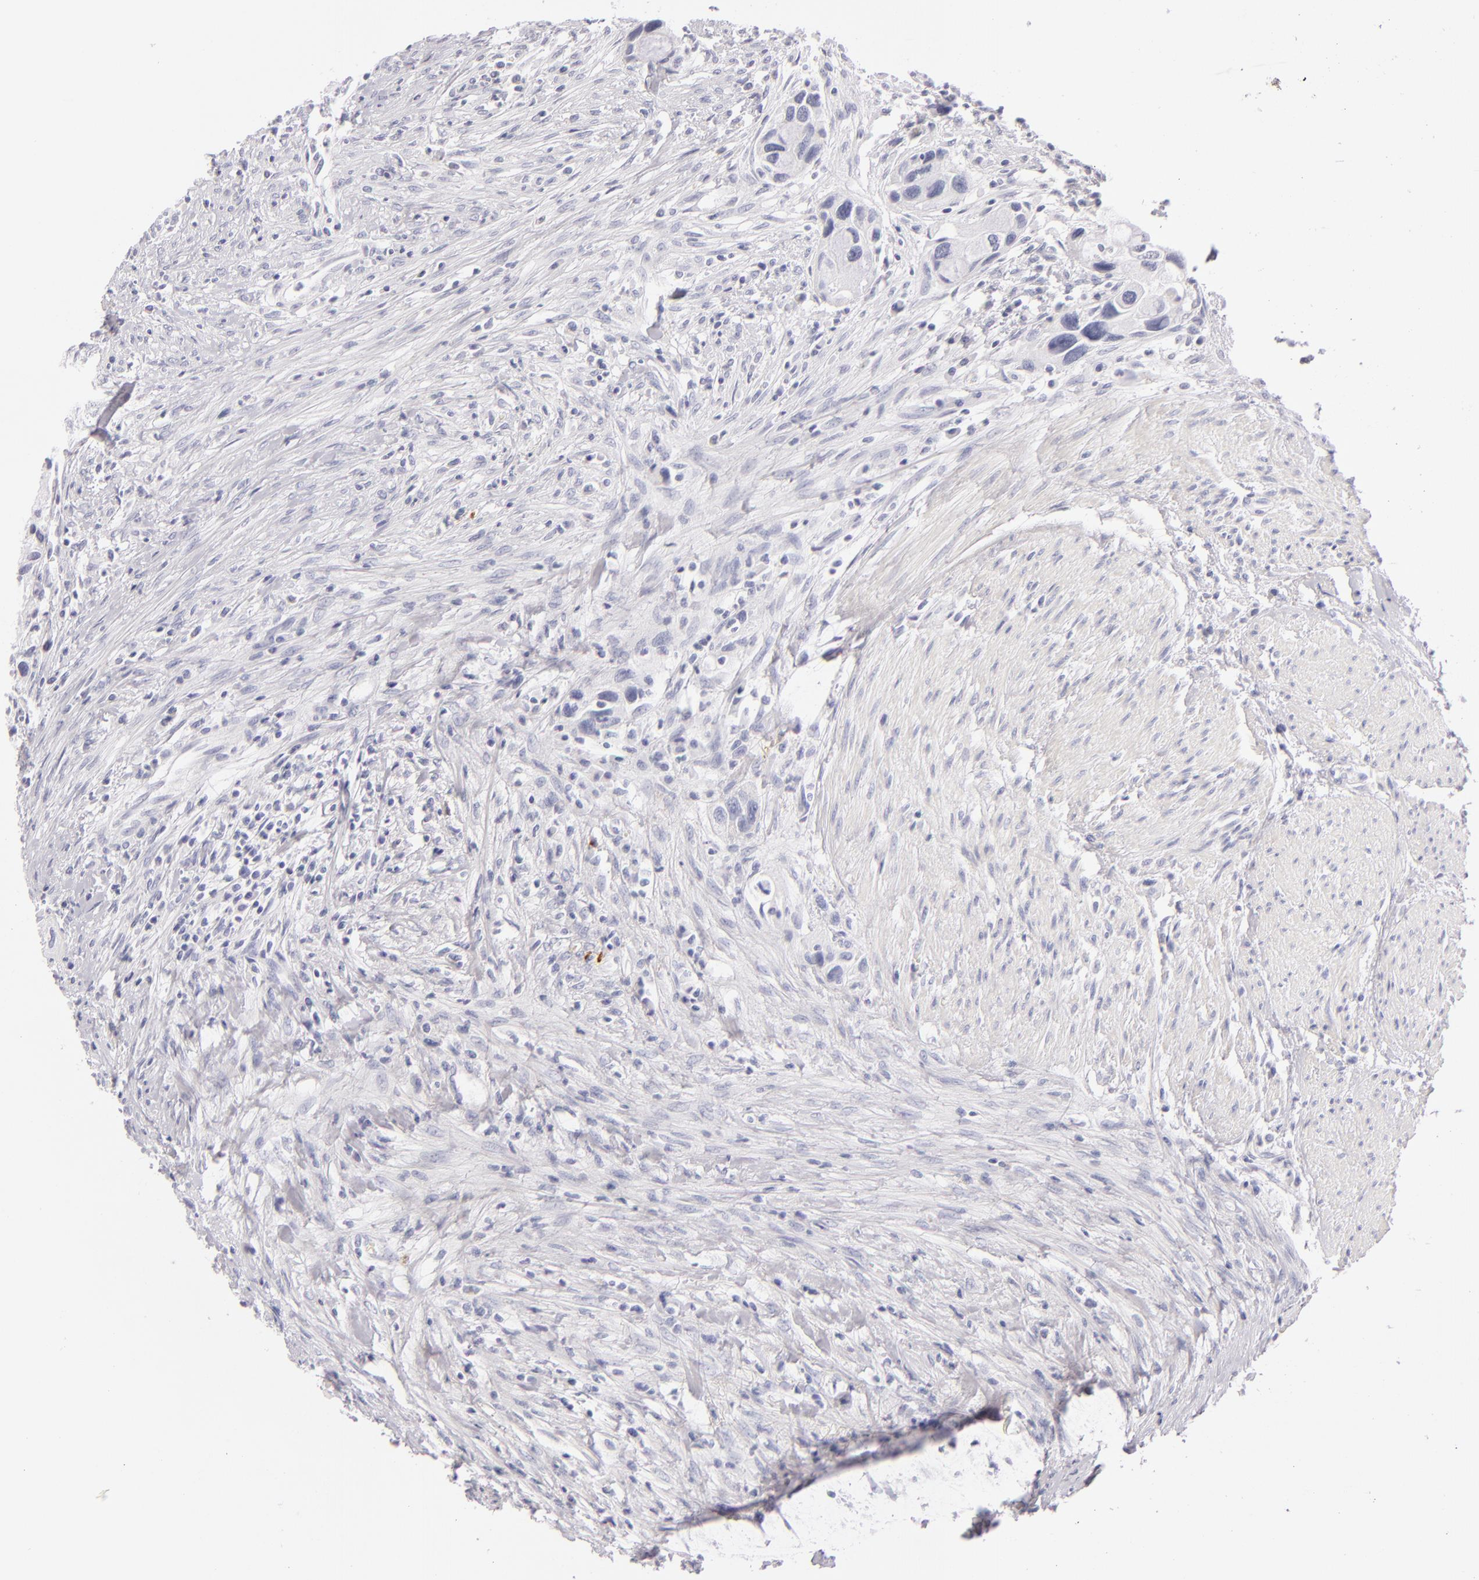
{"staining": {"intensity": "negative", "quantity": "none", "location": "none"}, "tissue": "urothelial cancer", "cell_type": "Tumor cells", "image_type": "cancer", "snomed": [{"axis": "morphology", "description": "Urothelial carcinoma, High grade"}, {"axis": "topography", "description": "Urinary bladder"}], "caption": "The image shows no significant staining in tumor cells of high-grade urothelial carcinoma.", "gene": "CD207", "patient": {"sex": "male", "age": 66}}